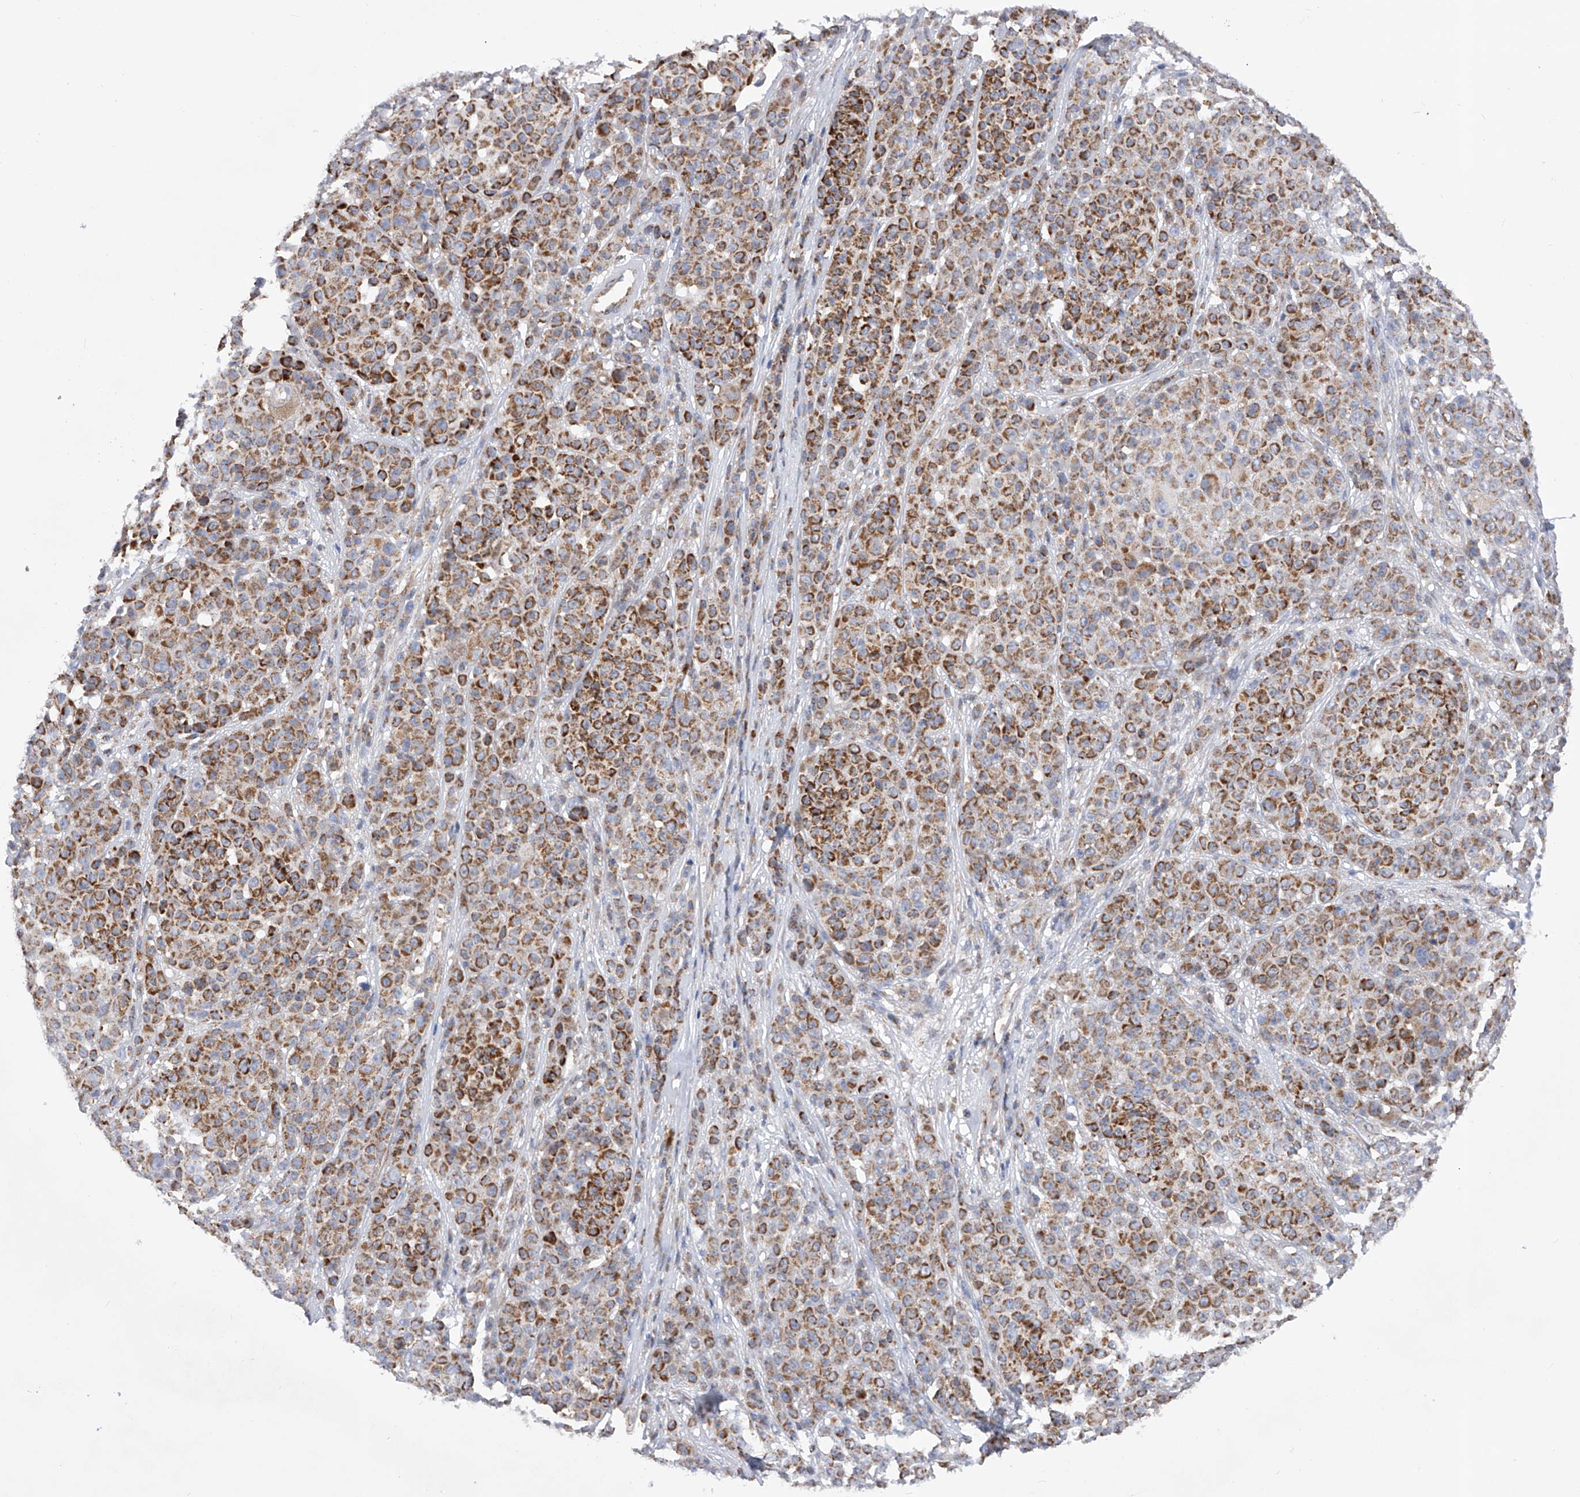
{"staining": {"intensity": "strong", "quantity": ">75%", "location": "cytoplasmic/membranous"}, "tissue": "melanoma", "cell_type": "Tumor cells", "image_type": "cancer", "snomed": [{"axis": "morphology", "description": "Malignant melanoma, NOS"}, {"axis": "topography", "description": "Skin"}], "caption": "Tumor cells show high levels of strong cytoplasmic/membranous positivity in approximately >75% of cells in human malignant melanoma. Using DAB (3,3'-diaminobenzidine) (brown) and hematoxylin (blue) stains, captured at high magnification using brightfield microscopy.", "gene": "PDSS2", "patient": {"sex": "female", "age": 94}}